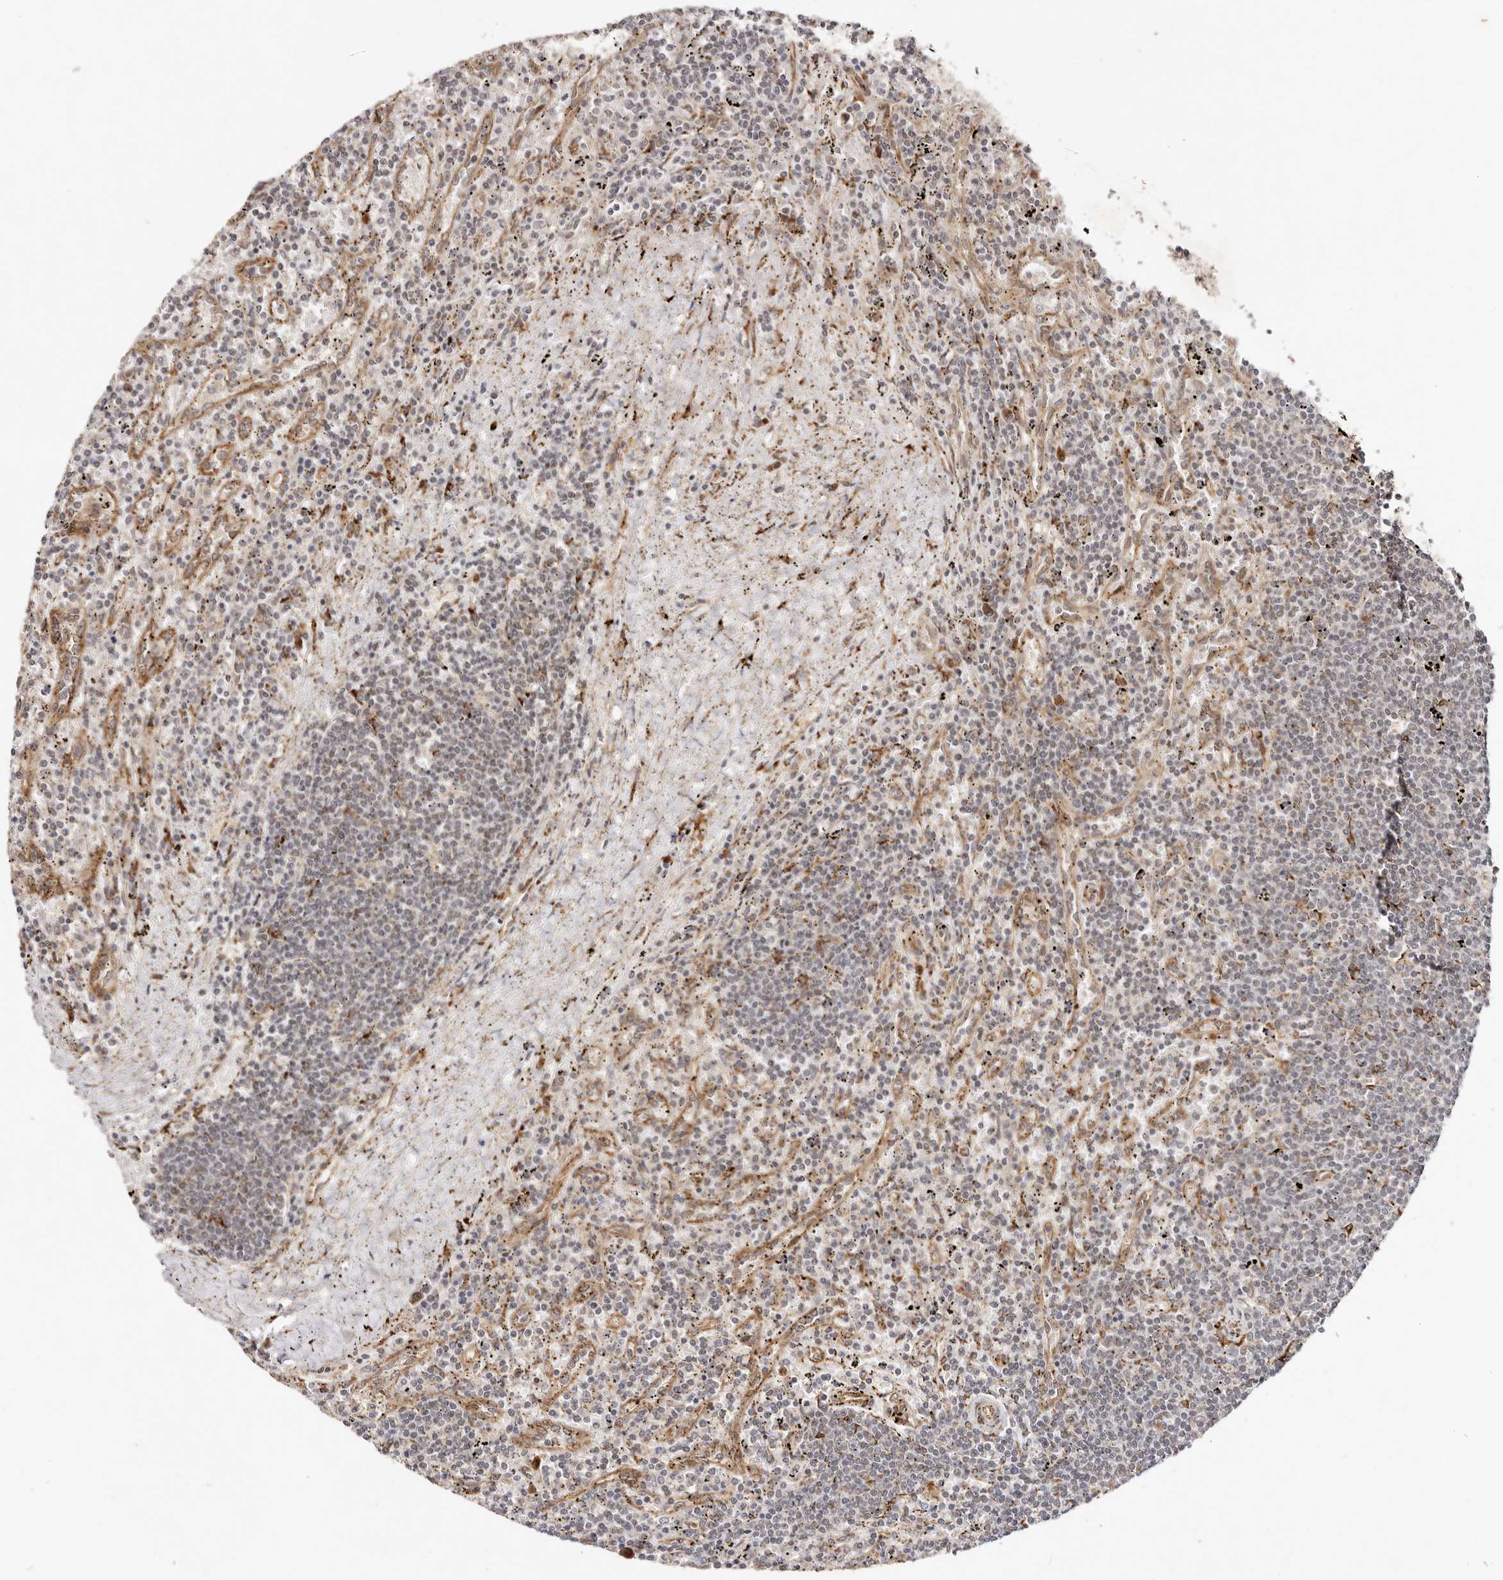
{"staining": {"intensity": "negative", "quantity": "none", "location": "none"}, "tissue": "lymphoma", "cell_type": "Tumor cells", "image_type": "cancer", "snomed": [{"axis": "morphology", "description": "Malignant lymphoma, non-Hodgkin's type, Low grade"}, {"axis": "topography", "description": "Spleen"}], "caption": "Immunohistochemistry of malignant lymphoma, non-Hodgkin's type (low-grade) shows no staining in tumor cells. (DAB IHC with hematoxylin counter stain).", "gene": "BCL2L15", "patient": {"sex": "male", "age": 76}}